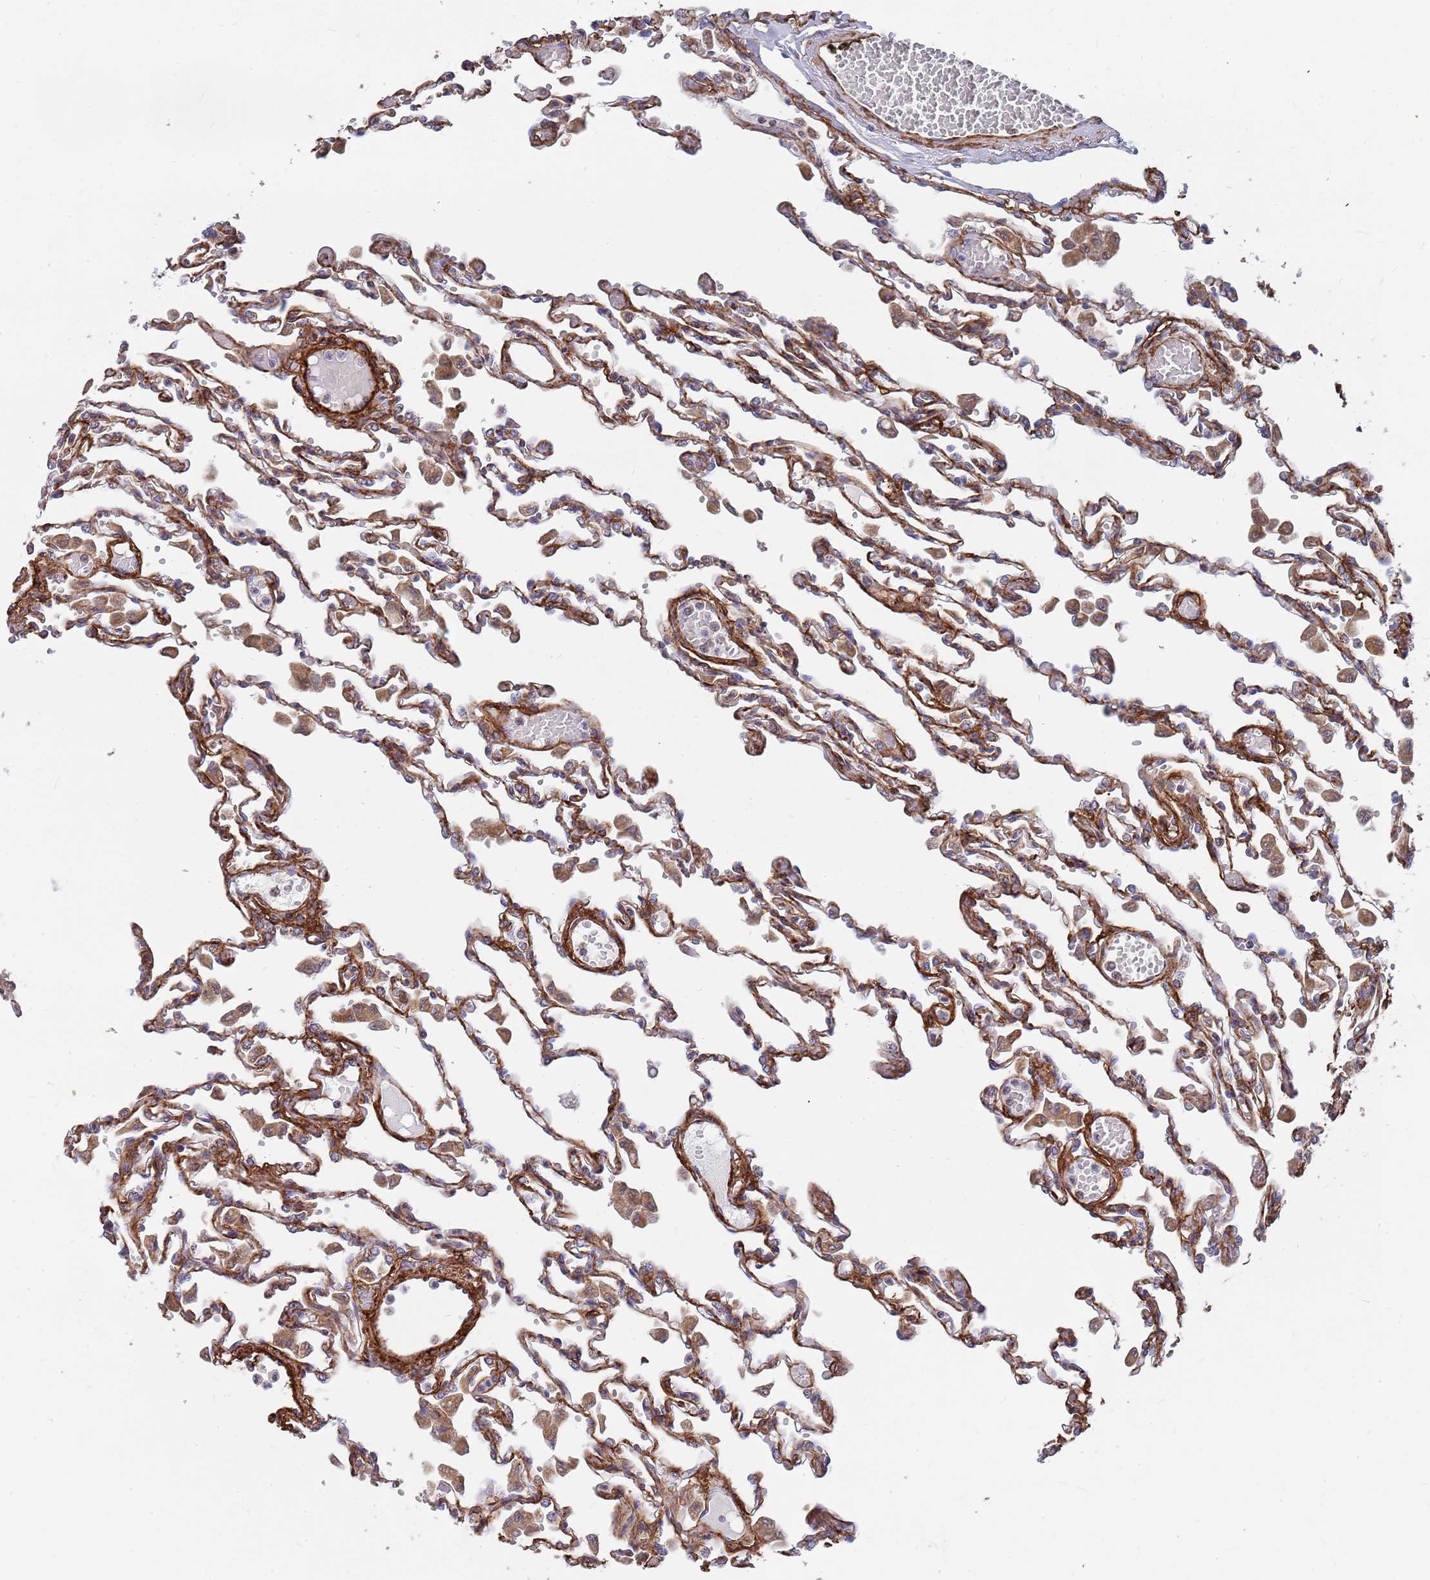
{"staining": {"intensity": "strong", "quantity": ">75%", "location": "cytoplasmic/membranous"}, "tissue": "lung", "cell_type": "Alveolar cells", "image_type": "normal", "snomed": [{"axis": "morphology", "description": "Normal tissue, NOS"}, {"axis": "topography", "description": "Bronchus"}, {"axis": "topography", "description": "Lung"}], "caption": "There is high levels of strong cytoplasmic/membranous expression in alveolar cells of normal lung, as demonstrated by immunohistochemical staining (brown color).", "gene": "WDFY3", "patient": {"sex": "female", "age": 49}}